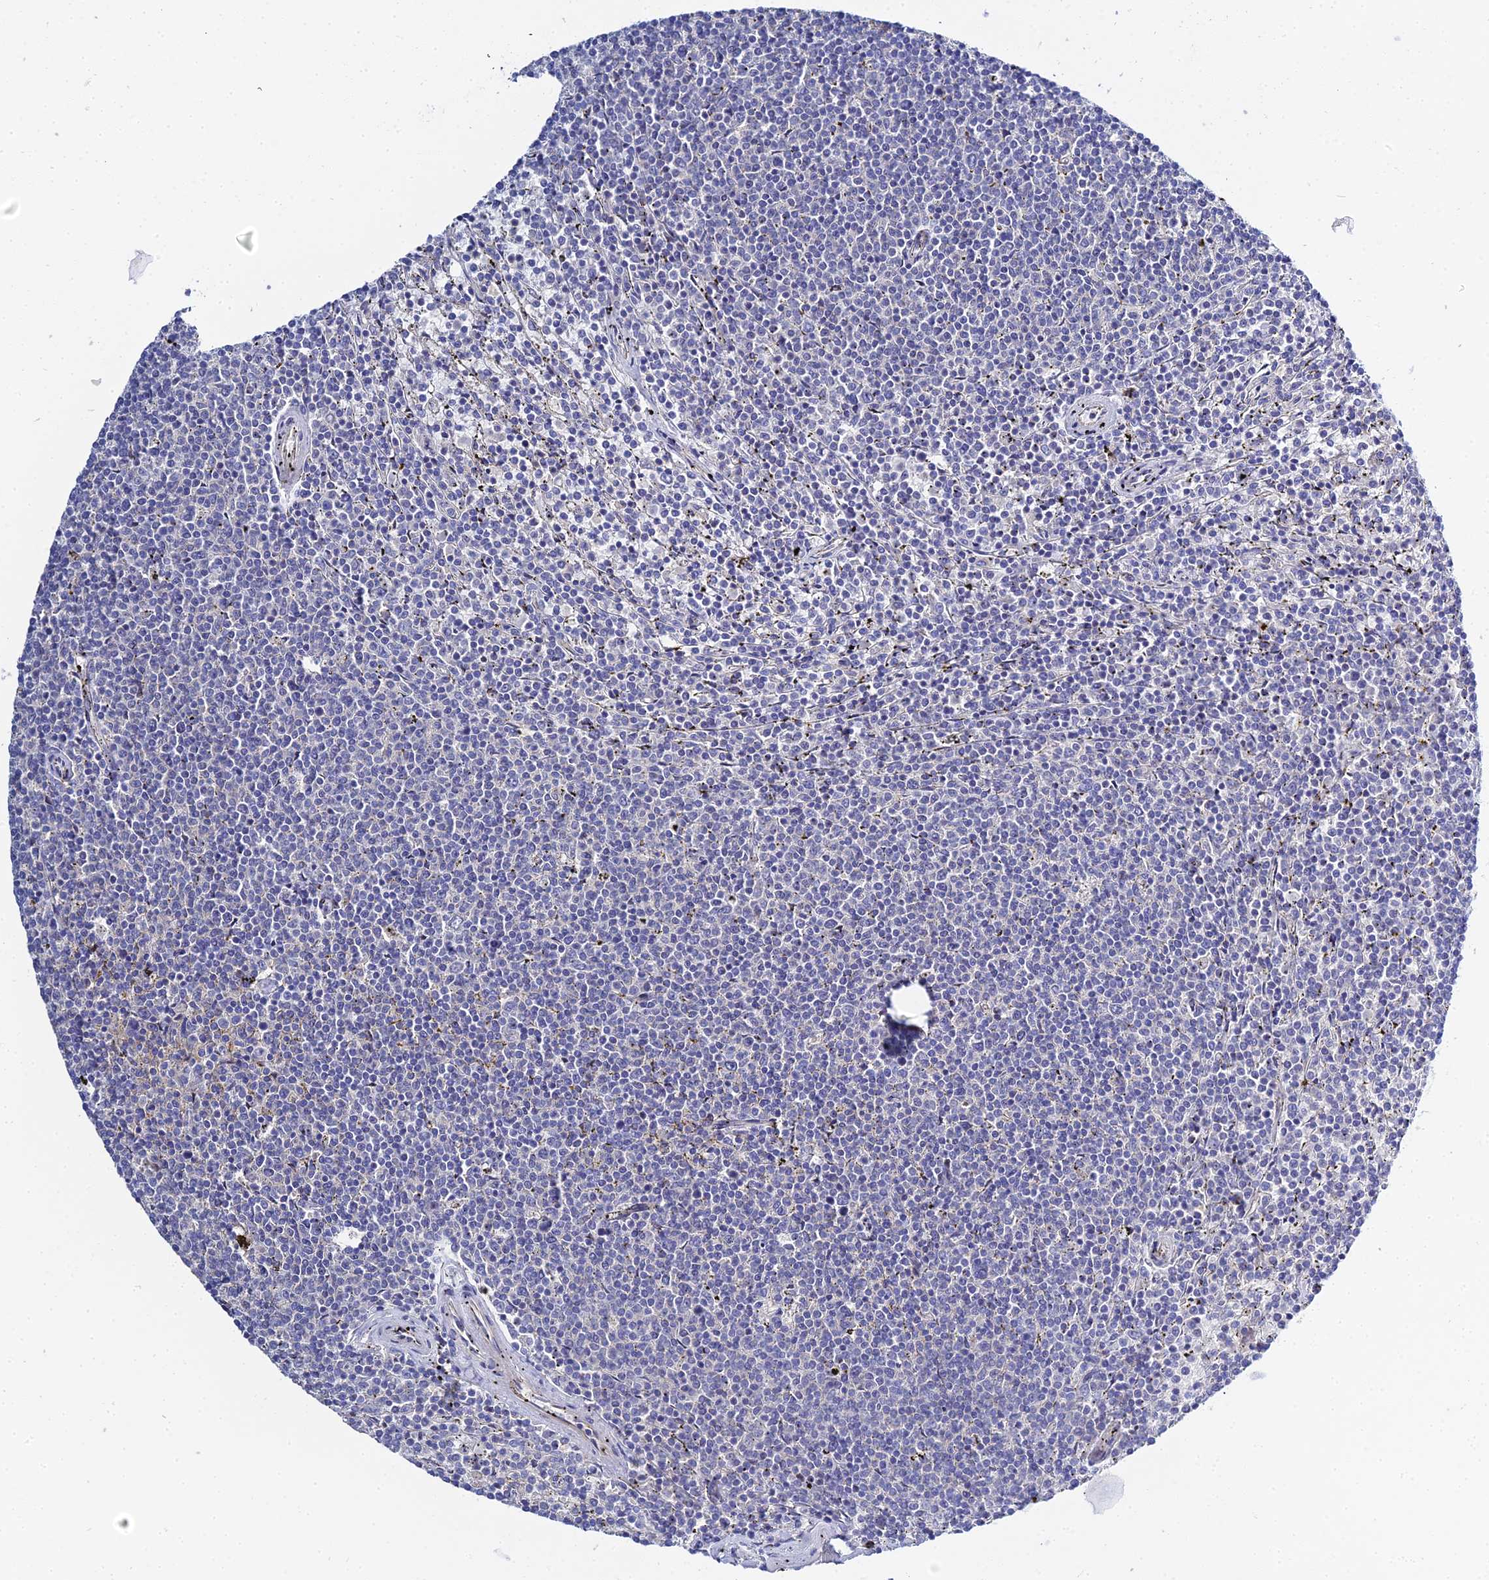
{"staining": {"intensity": "negative", "quantity": "none", "location": "none"}, "tissue": "lymphoma", "cell_type": "Tumor cells", "image_type": "cancer", "snomed": [{"axis": "morphology", "description": "Malignant lymphoma, non-Hodgkin's type, Low grade"}, {"axis": "topography", "description": "Spleen"}], "caption": "Lymphoma was stained to show a protein in brown. There is no significant staining in tumor cells.", "gene": "APOBEC3H", "patient": {"sex": "female", "age": 50}}